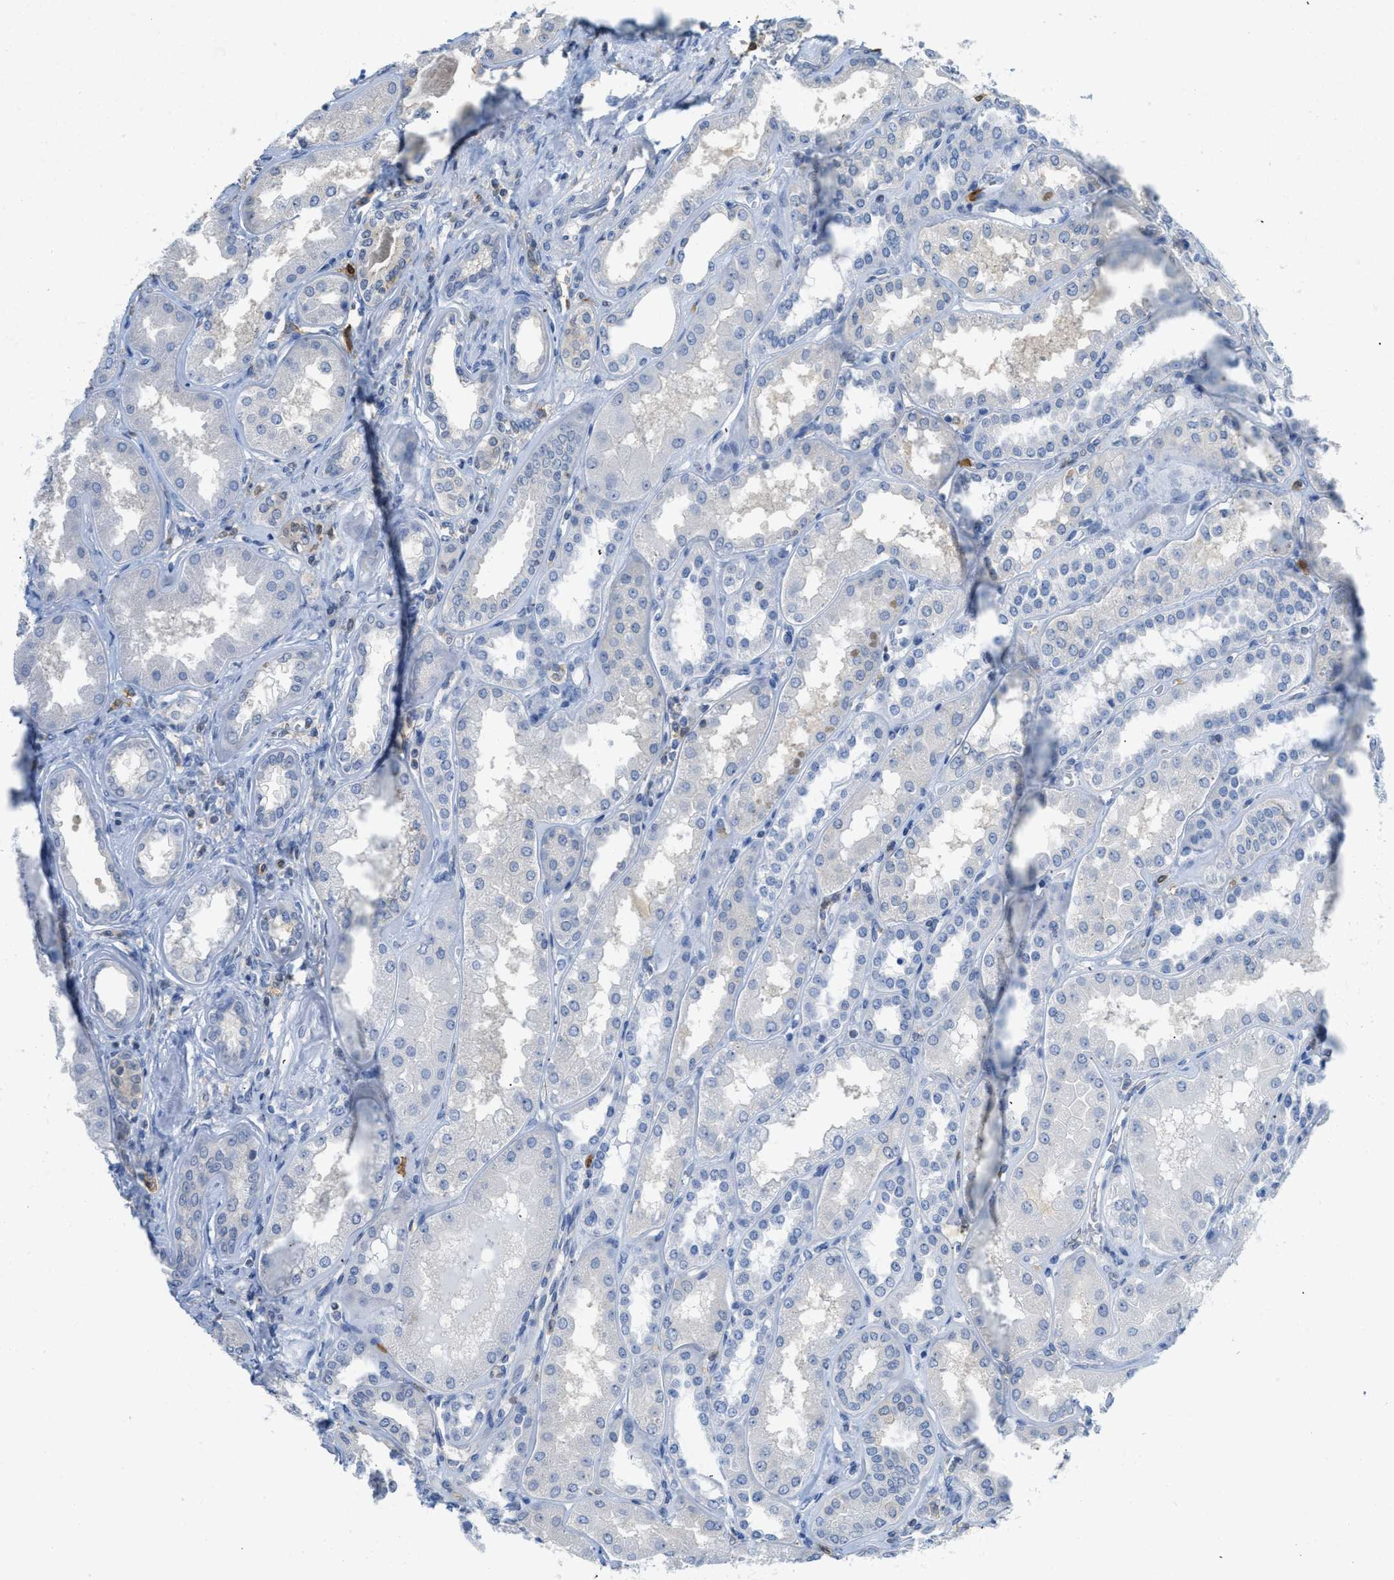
{"staining": {"intensity": "negative", "quantity": "none", "location": "none"}, "tissue": "kidney", "cell_type": "Cells in glomeruli", "image_type": "normal", "snomed": [{"axis": "morphology", "description": "Normal tissue, NOS"}, {"axis": "topography", "description": "Kidney"}], "caption": "Cells in glomeruli are negative for brown protein staining in unremarkable kidney. (Brightfield microscopy of DAB (3,3'-diaminobenzidine) immunohistochemistry at high magnification).", "gene": "SERPINB1", "patient": {"sex": "female", "age": 56}}